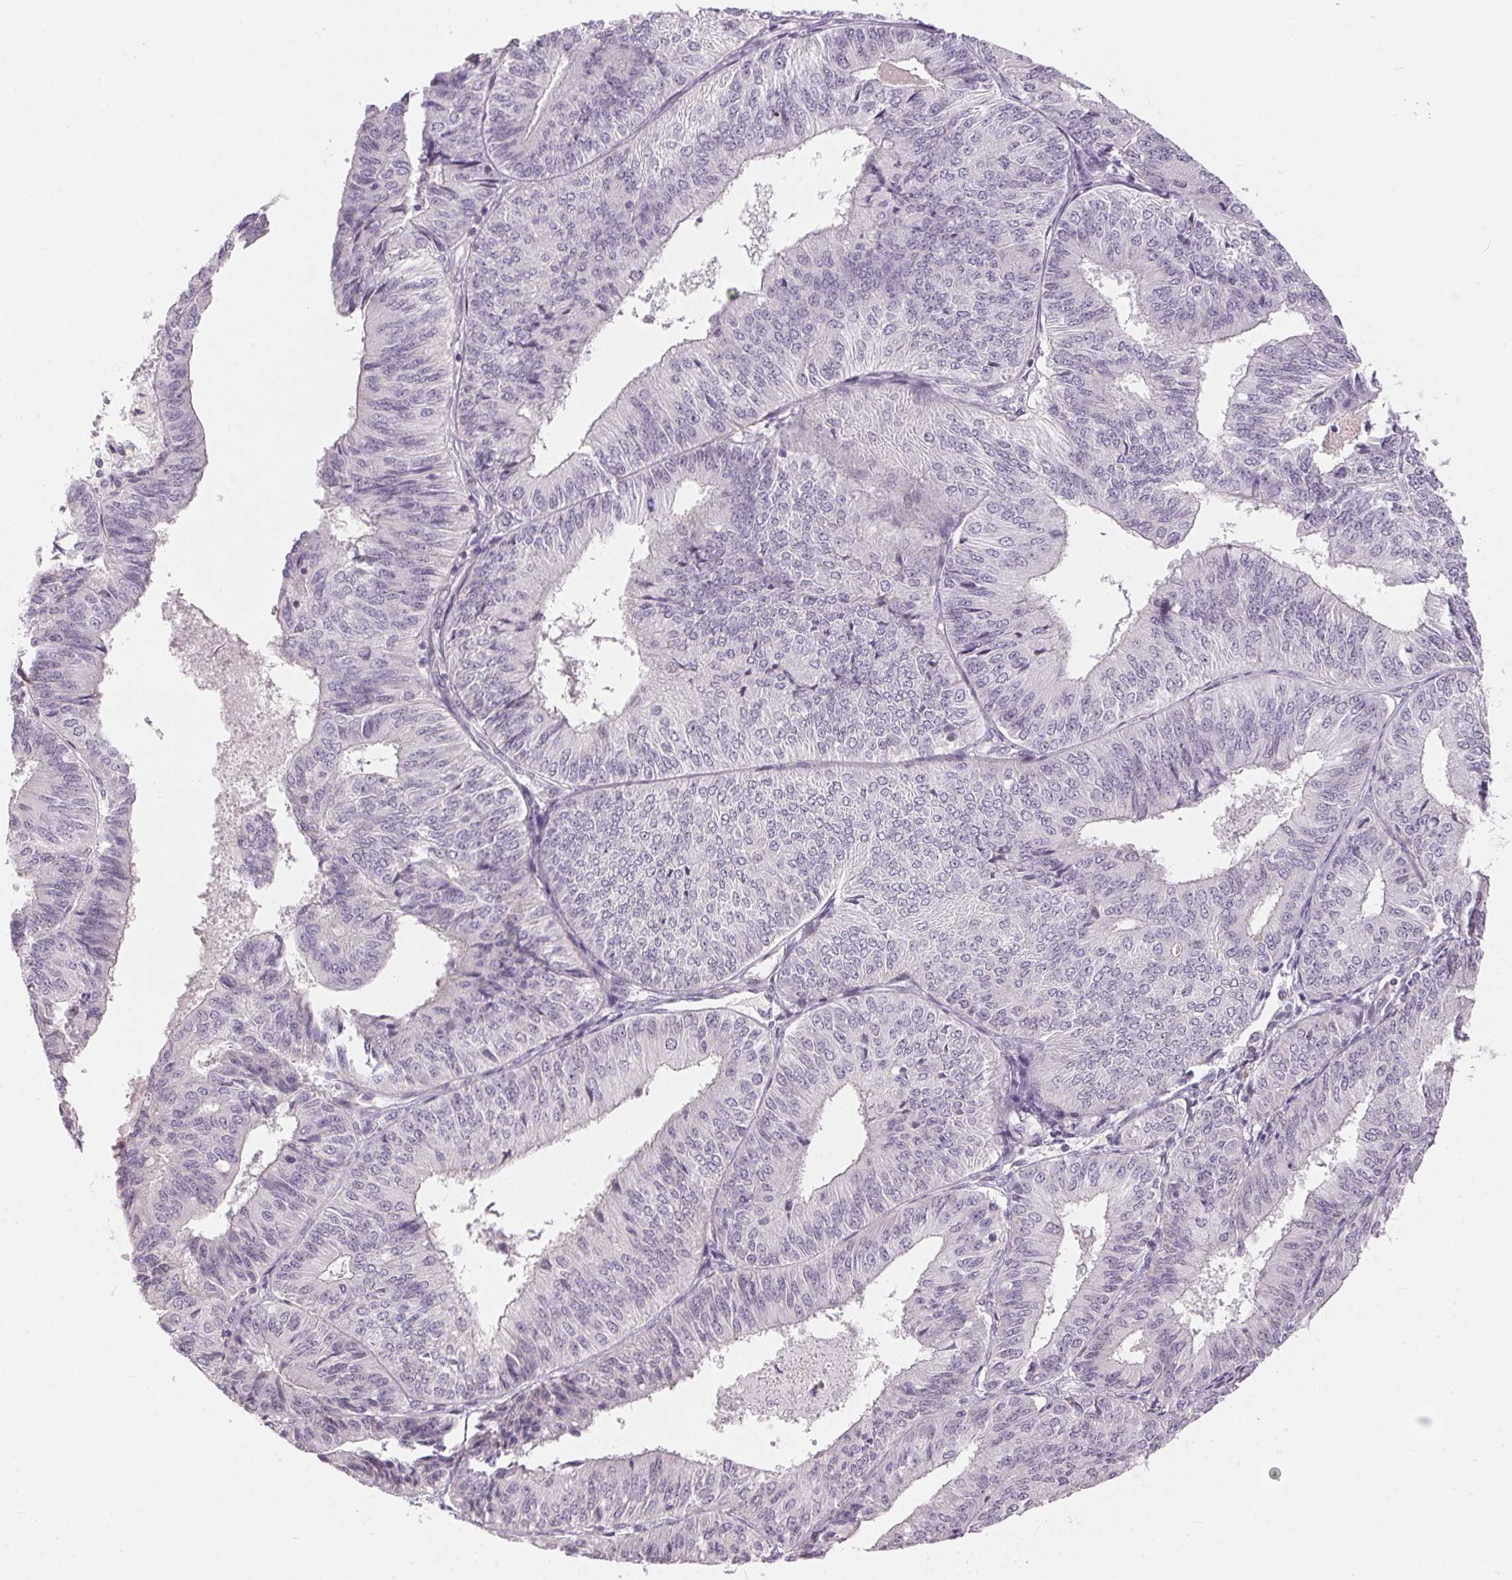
{"staining": {"intensity": "negative", "quantity": "none", "location": "none"}, "tissue": "endometrial cancer", "cell_type": "Tumor cells", "image_type": "cancer", "snomed": [{"axis": "morphology", "description": "Adenocarcinoma, NOS"}, {"axis": "topography", "description": "Endometrium"}], "caption": "Immunohistochemistry micrograph of human endometrial adenocarcinoma stained for a protein (brown), which reveals no expression in tumor cells. (DAB immunohistochemistry (IHC) visualized using brightfield microscopy, high magnification).", "gene": "GDAP1L1", "patient": {"sex": "female", "age": 58}}